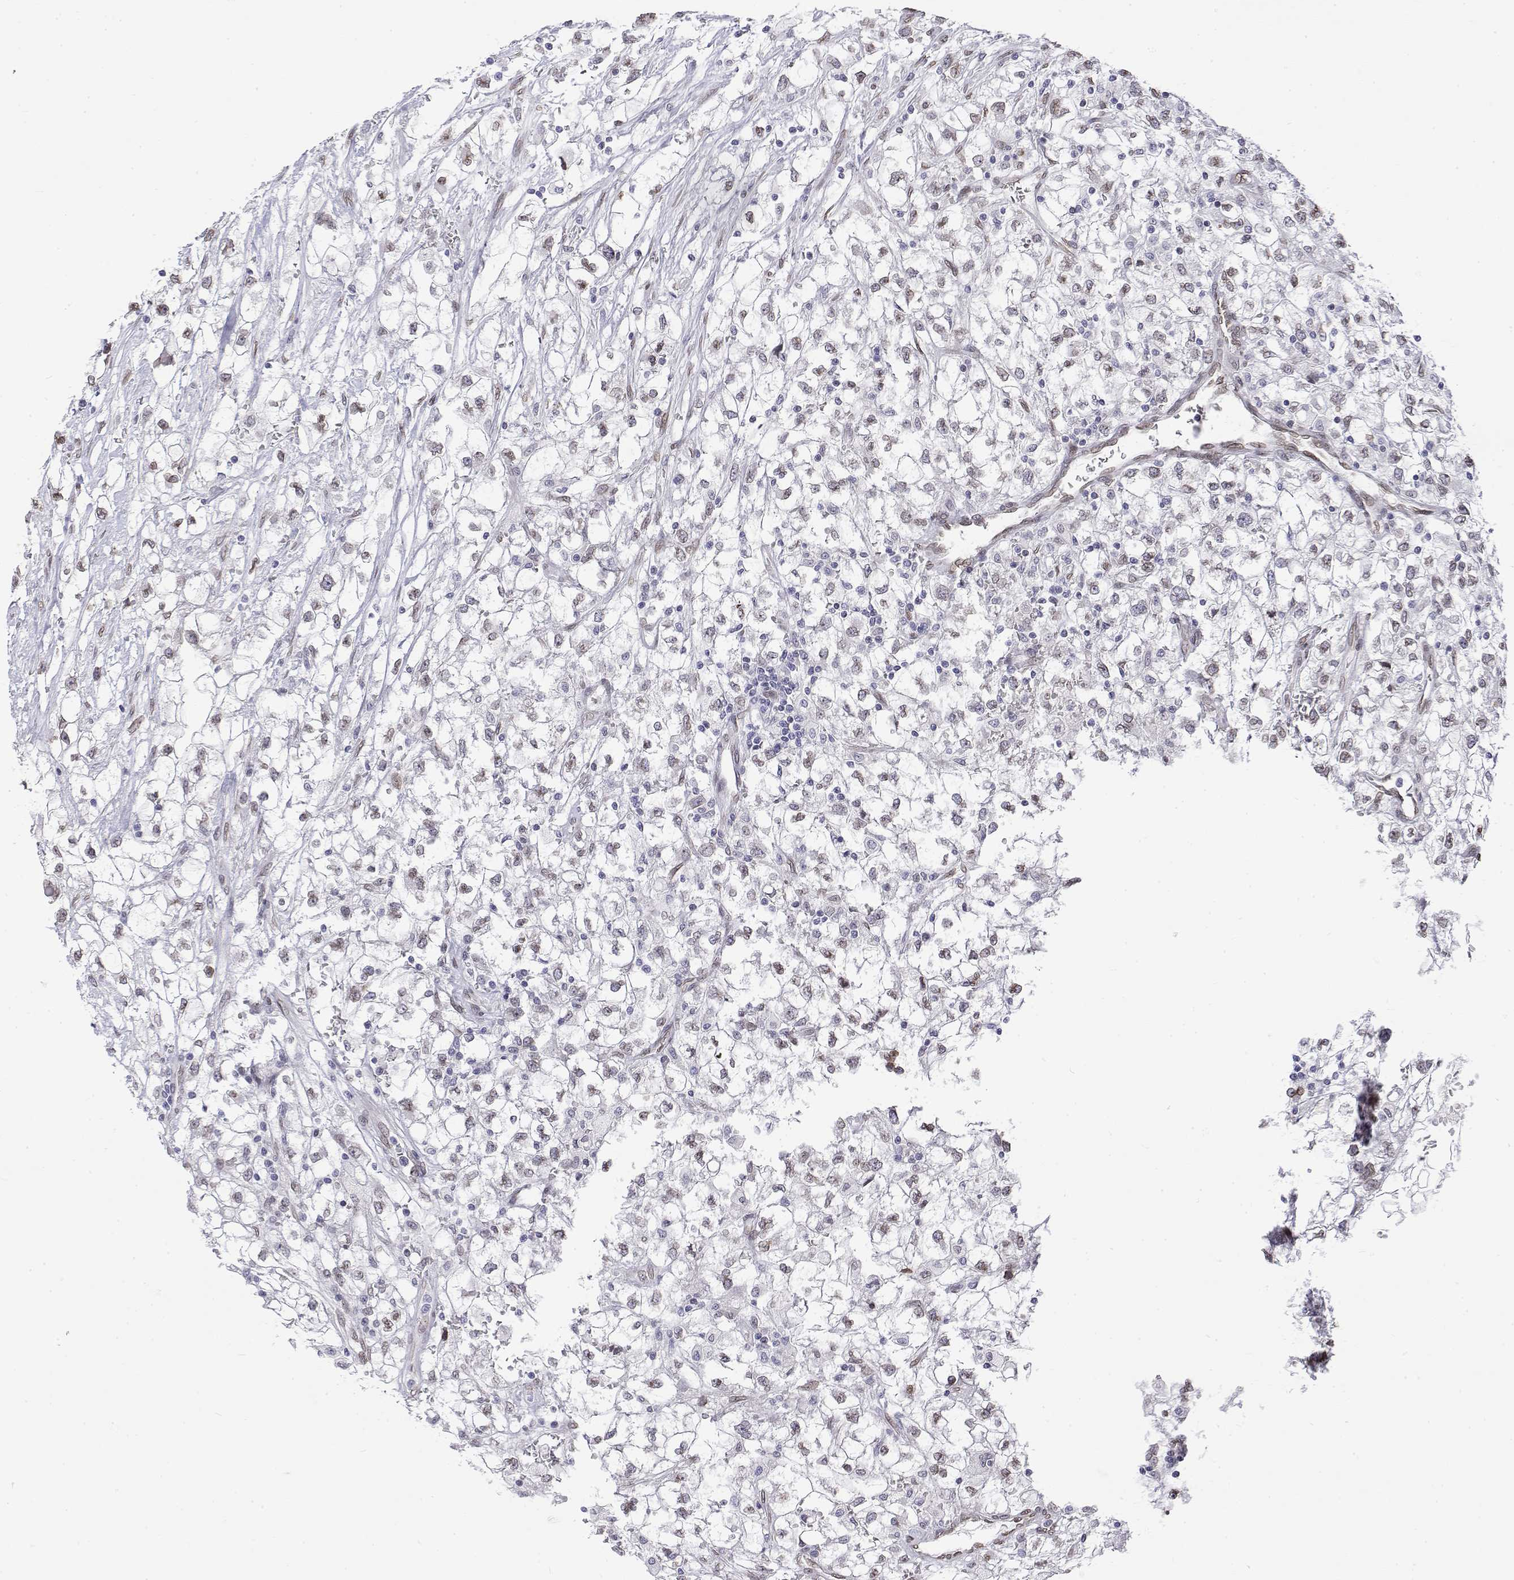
{"staining": {"intensity": "weak", "quantity": "<25%", "location": "nuclear"}, "tissue": "renal cancer", "cell_type": "Tumor cells", "image_type": "cancer", "snomed": [{"axis": "morphology", "description": "Adenocarcinoma, NOS"}, {"axis": "topography", "description": "Kidney"}], "caption": "This is an immunohistochemistry (IHC) histopathology image of human renal adenocarcinoma. There is no staining in tumor cells.", "gene": "ZNF532", "patient": {"sex": "male", "age": 59}}